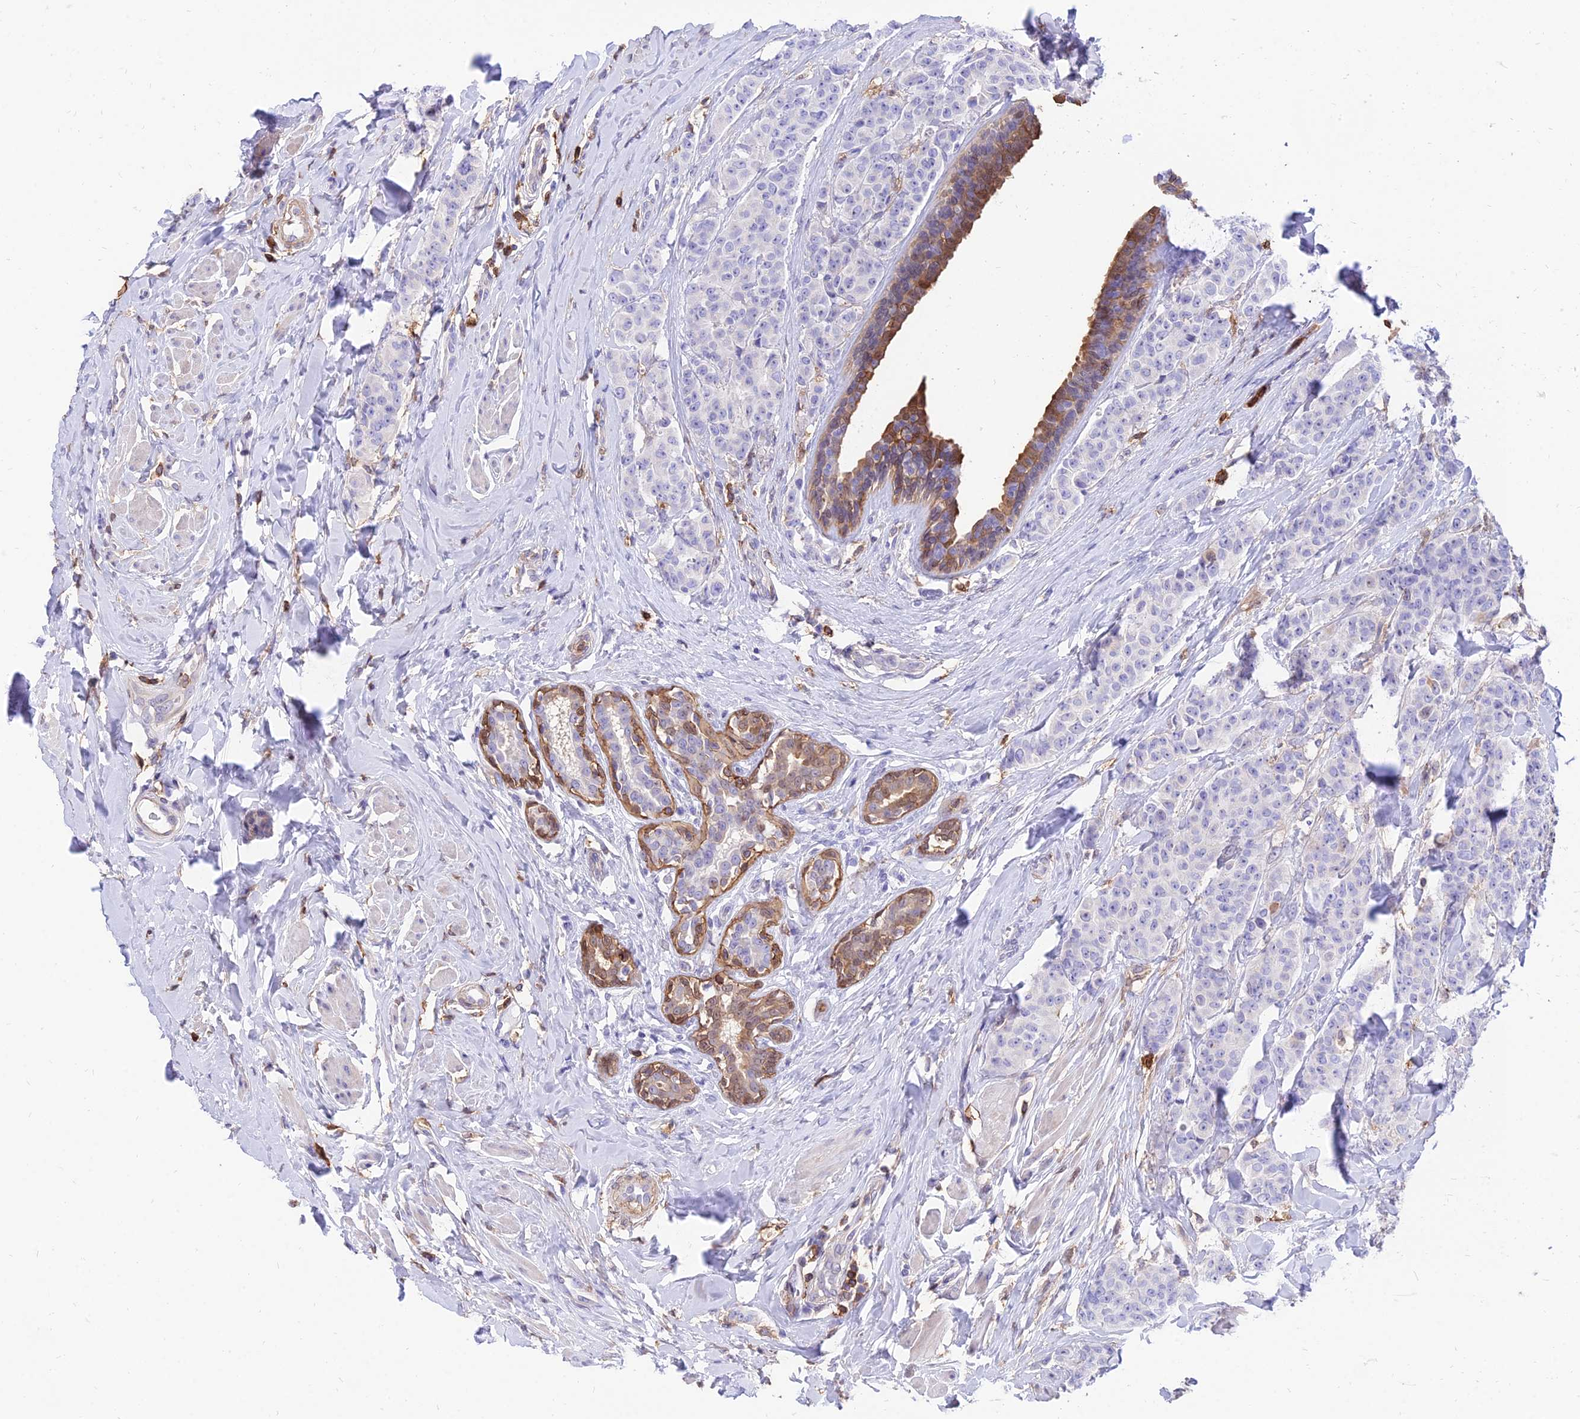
{"staining": {"intensity": "negative", "quantity": "none", "location": "none"}, "tissue": "breast cancer", "cell_type": "Tumor cells", "image_type": "cancer", "snomed": [{"axis": "morphology", "description": "Duct carcinoma"}, {"axis": "topography", "description": "Breast"}], "caption": "Tumor cells are negative for protein expression in human breast cancer (infiltrating ductal carcinoma).", "gene": "SREK1IP1", "patient": {"sex": "female", "age": 40}}